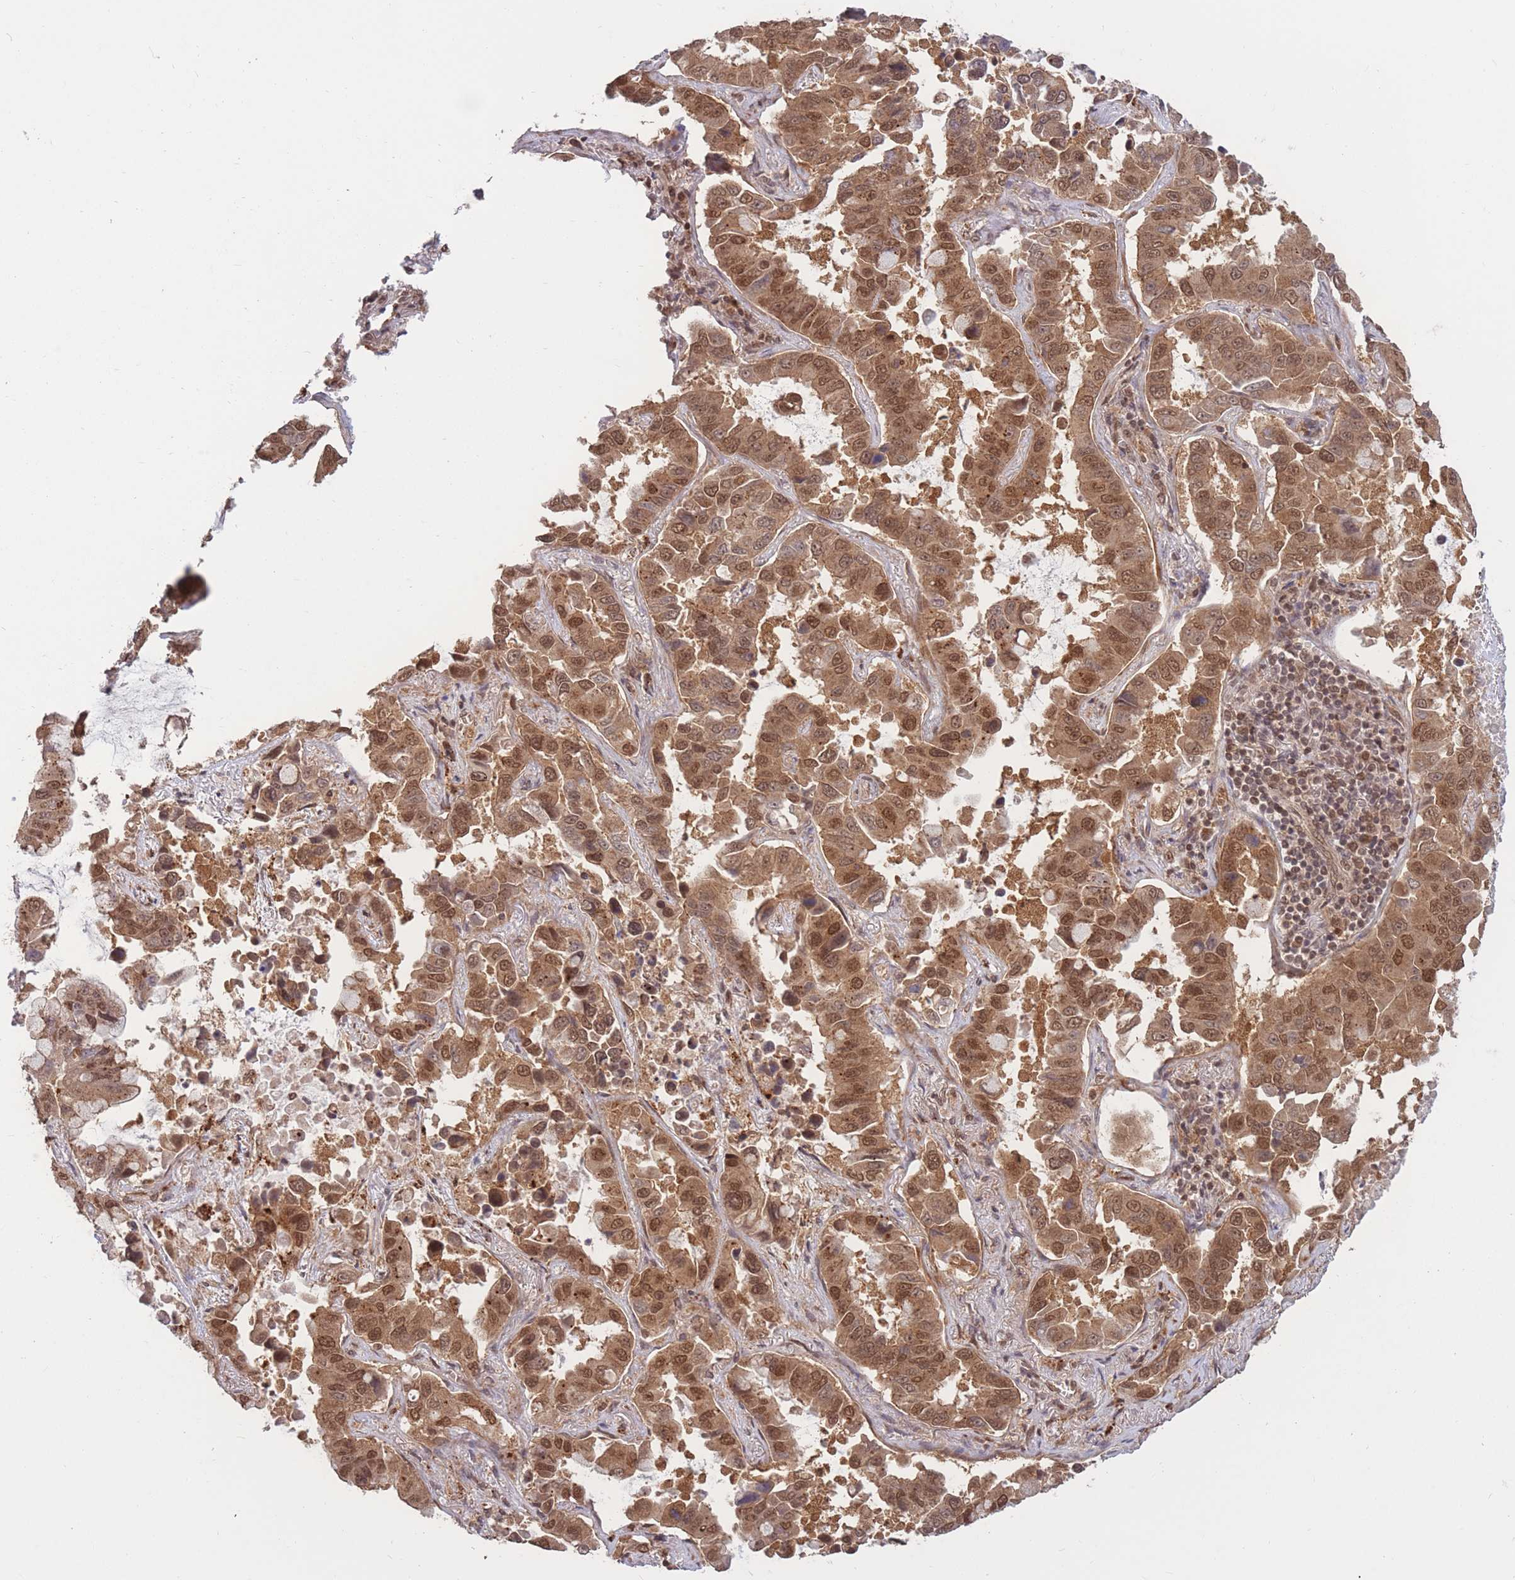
{"staining": {"intensity": "moderate", "quantity": ">75%", "location": "cytoplasmic/membranous,nuclear"}, "tissue": "lung cancer", "cell_type": "Tumor cells", "image_type": "cancer", "snomed": [{"axis": "morphology", "description": "Adenocarcinoma, NOS"}, {"axis": "topography", "description": "Lung"}], "caption": "Lung adenocarcinoma tissue displays moderate cytoplasmic/membranous and nuclear expression in about >75% of tumor cells Nuclei are stained in blue.", "gene": "SRA1", "patient": {"sex": "male", "age": 64}}